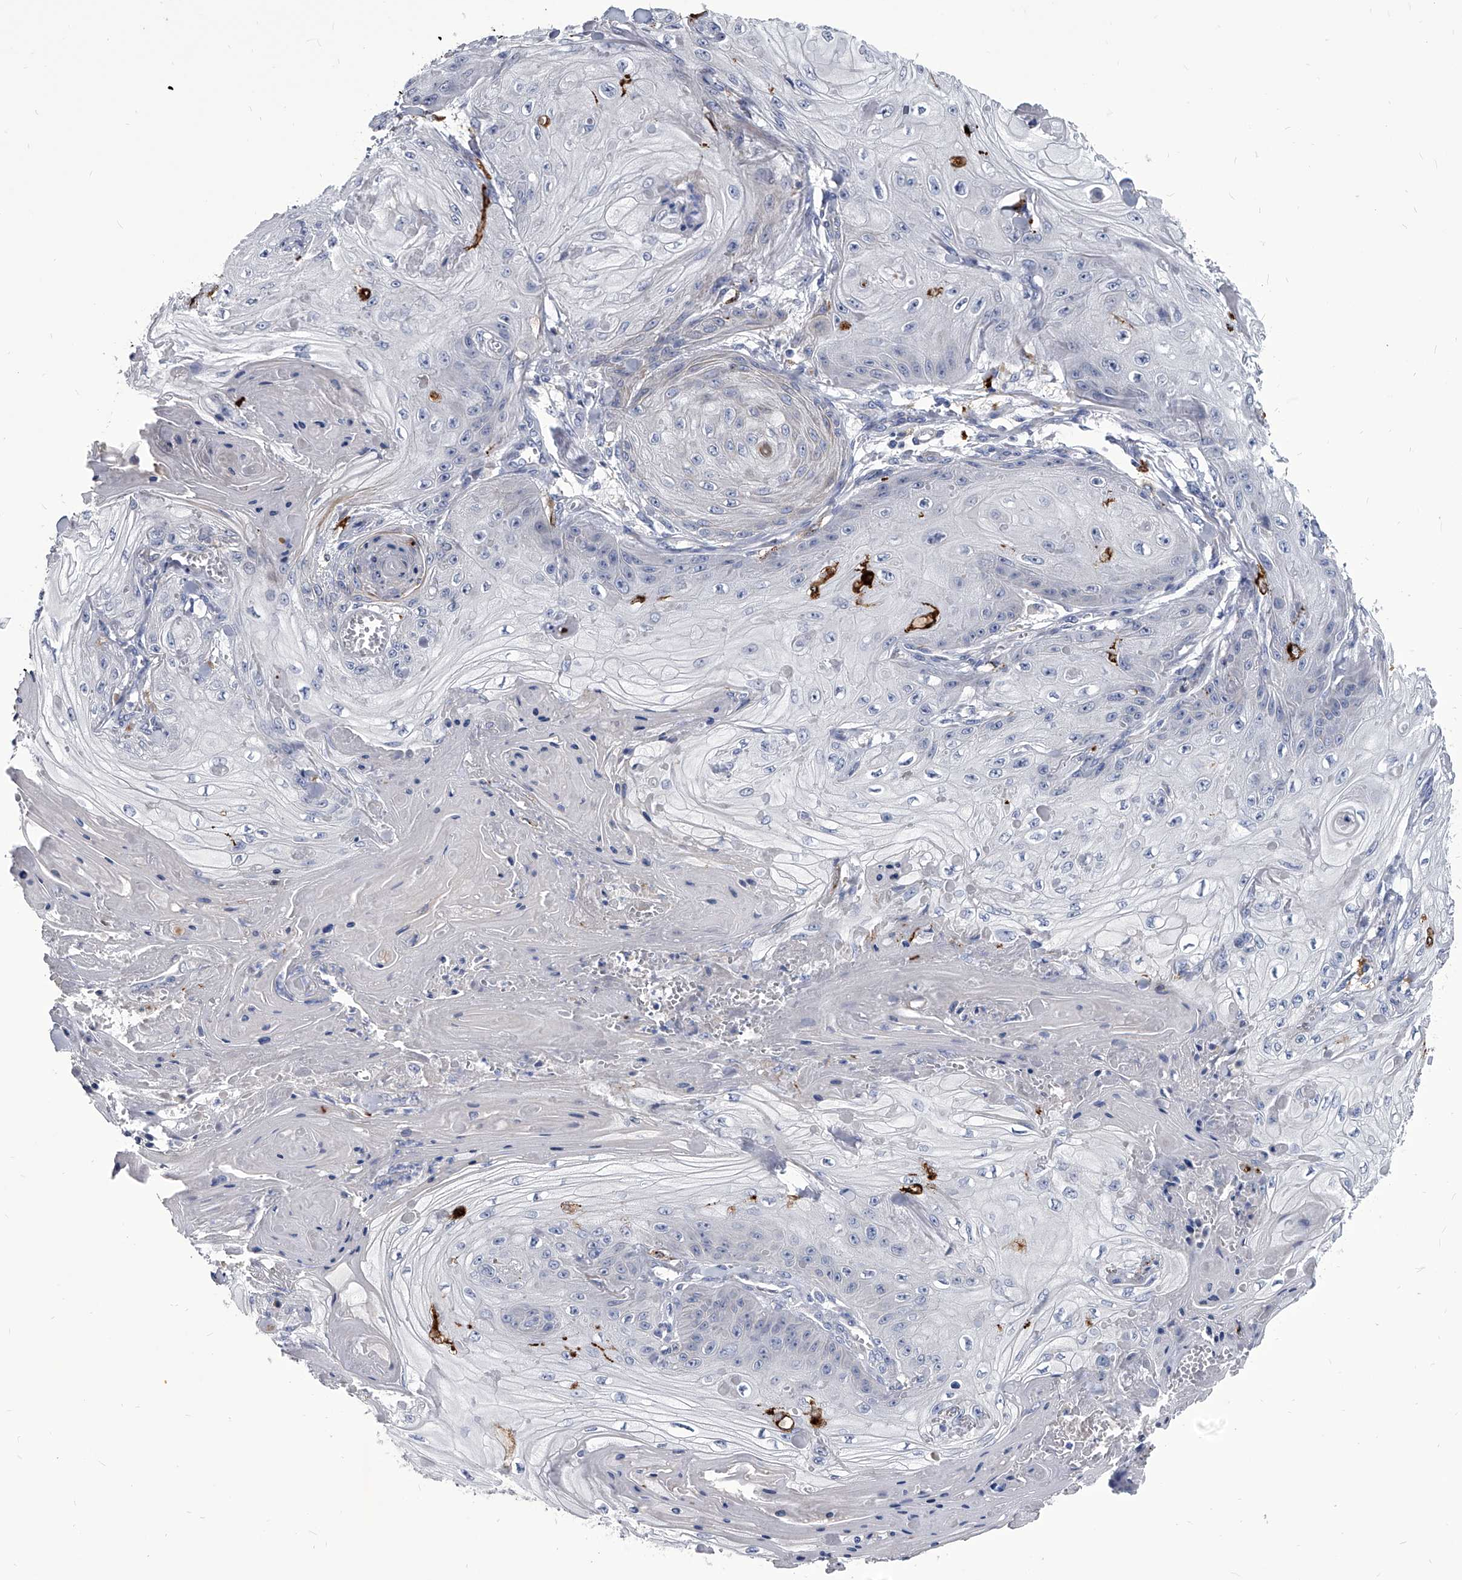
{"staining": {"intensity": "negative", "quantity": "none", "location": "none"}, "tissue": "skin cancer", "cell_type": "Tumor cells", "image_type": "cancer", "snomed": [{"axis": "morphology", "description": "Squamous cell carcinoma, NOS"}, {"axis": "topography", "description": "Skin"}], "caption": "This image is of skin squamous cell carcinoma stained with immunohistochemistry to label a protein in brown with the nuclei are counter-stained blue. There is no expression in tumor cells.", "gene": "SPP1", "patient": {"sex": "male", "age": 74}}